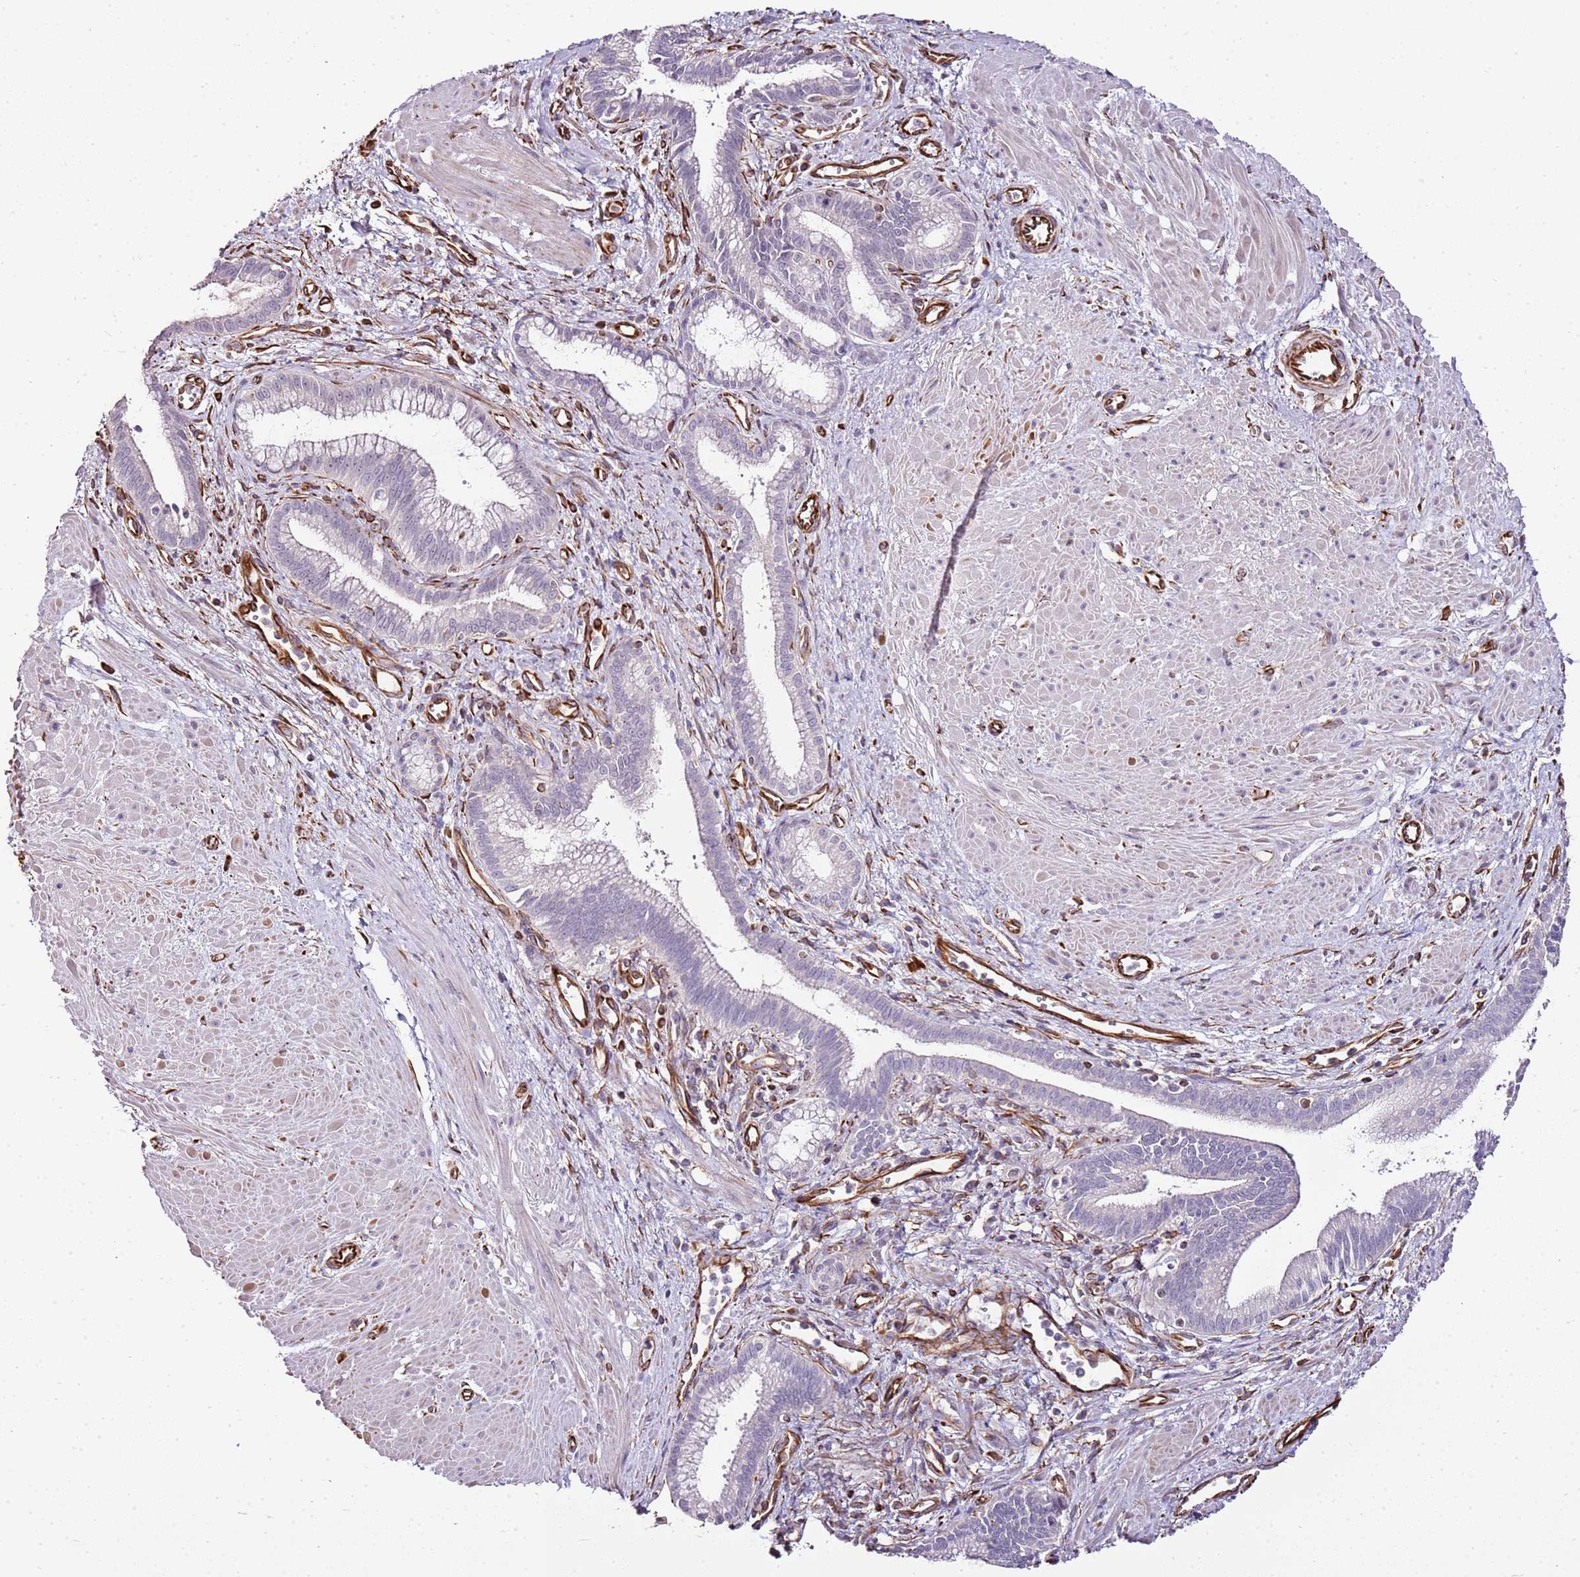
{"staining": {"intensity": "negative", "quantity": "none", "location": "none"}, "tissue": "pancreatic cancer", "cell_type": "Tumor cells", "image_type": "cancer", "snomed": [{"axis": "morphology", "description": "Adenocarcinoma, NOS"}, {"axis": "topography", "description": "Pancreas"}], "caption": "An image of human pancreatic cancer is negative for staining in tumor cells. (DAB (3,3'-diaminobenzidine) immunohistochemistry with hematoxylin counter stain).", "gene": "ZNF786", "patient": {"sex": "male", "age": 78}}